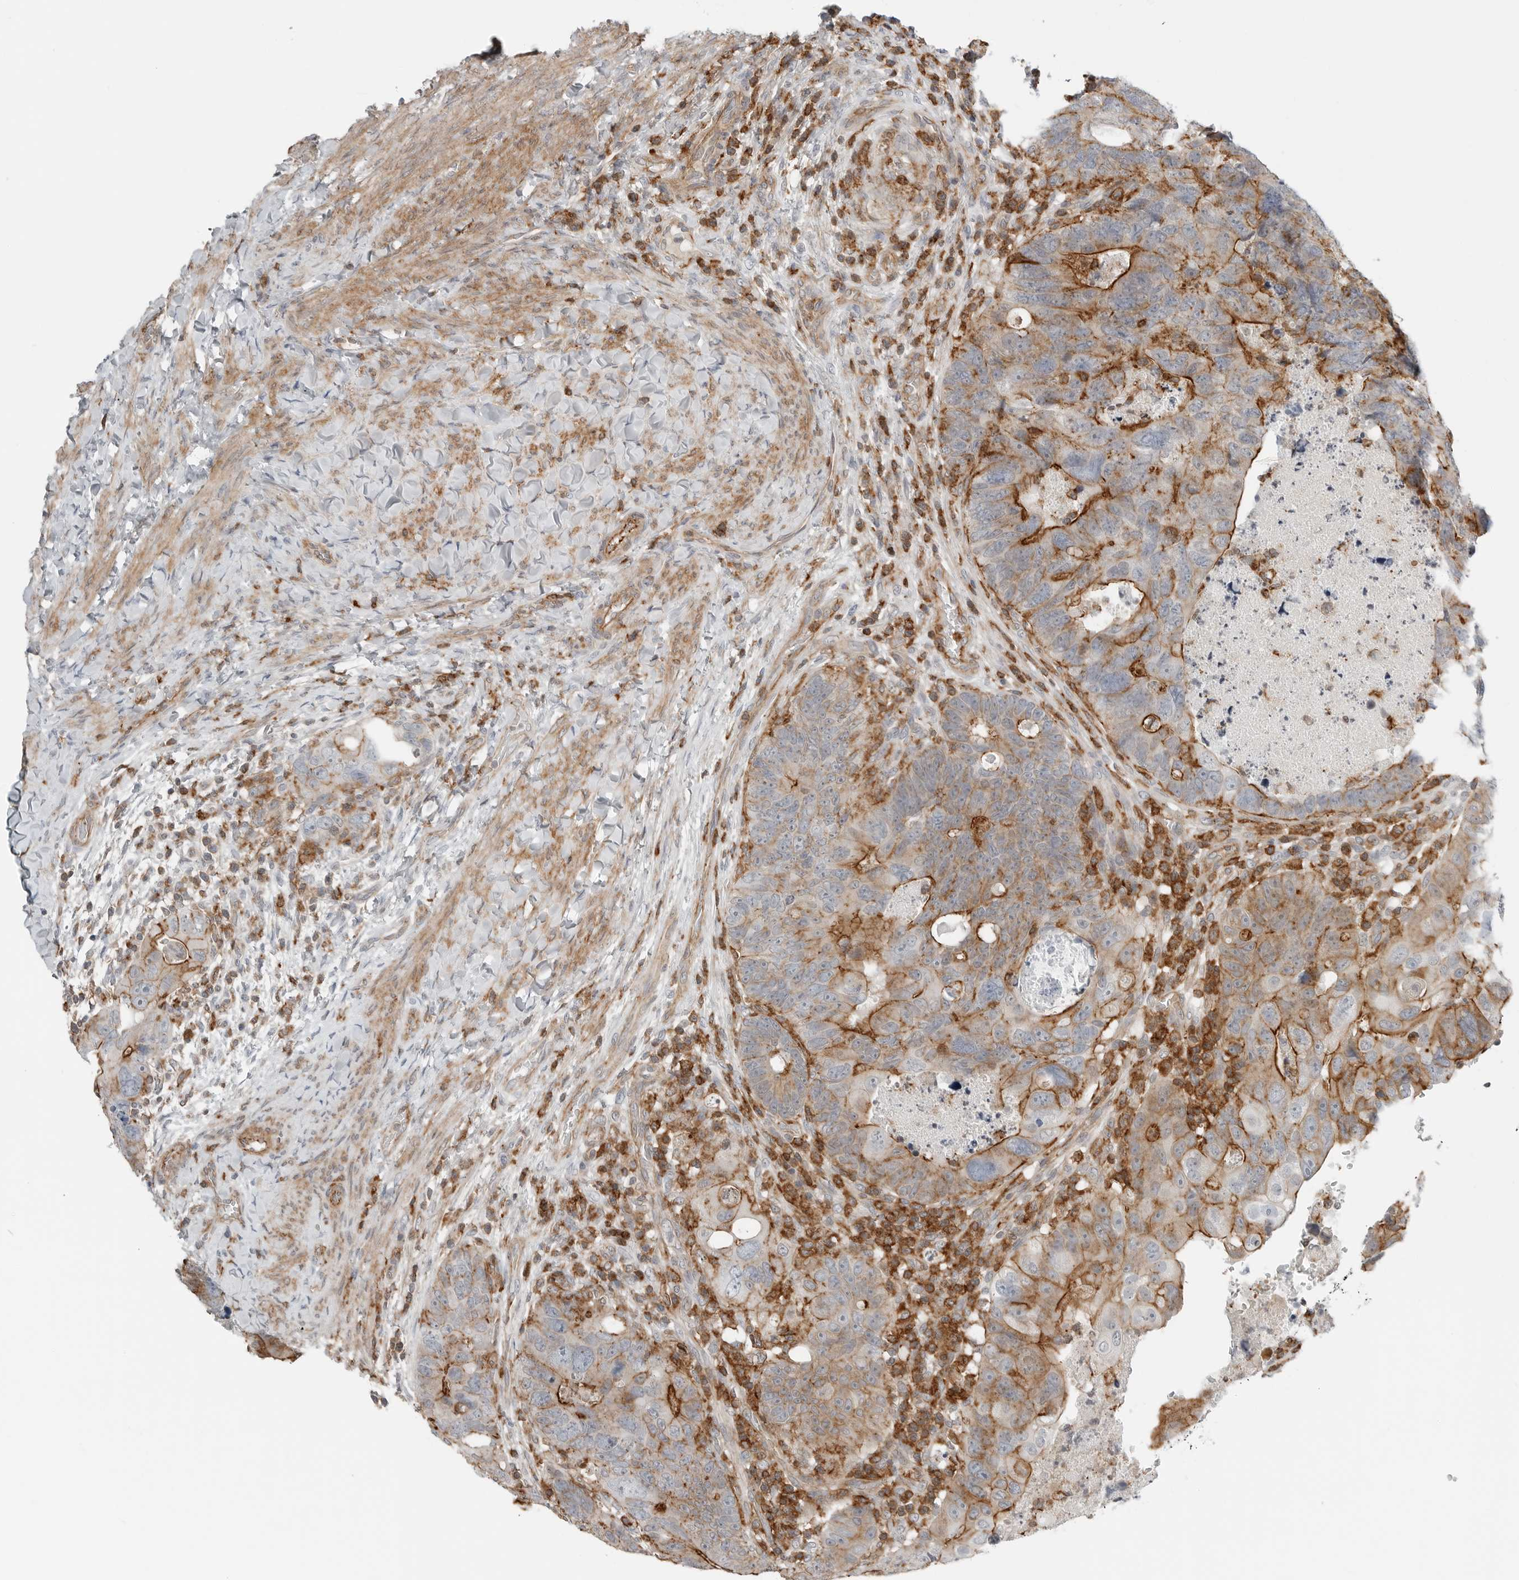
{"staining": {"intensity": "moderate", "quantity": ">75%", "location": "cytoplasmic/membranous"}, "tissue": "colorectal cancer", "cell_type": "Tumor cells", "image_type": "cancer", "snomed": [{"axis": "morphology", "description": "Adenocarcinoma, NOS"}, {"axis": "topography", "description": "Rectum"}], "caption": "Colorectal adenocarcinoma tissue shows moderate cytoplasmic/membranous staining in about >75% of tumor cells, visualized by immunohistochemistry. Nuclei are stained in blue.", "gene": "LEFTY2", "patient": {"sex": "male", "age": 59}}